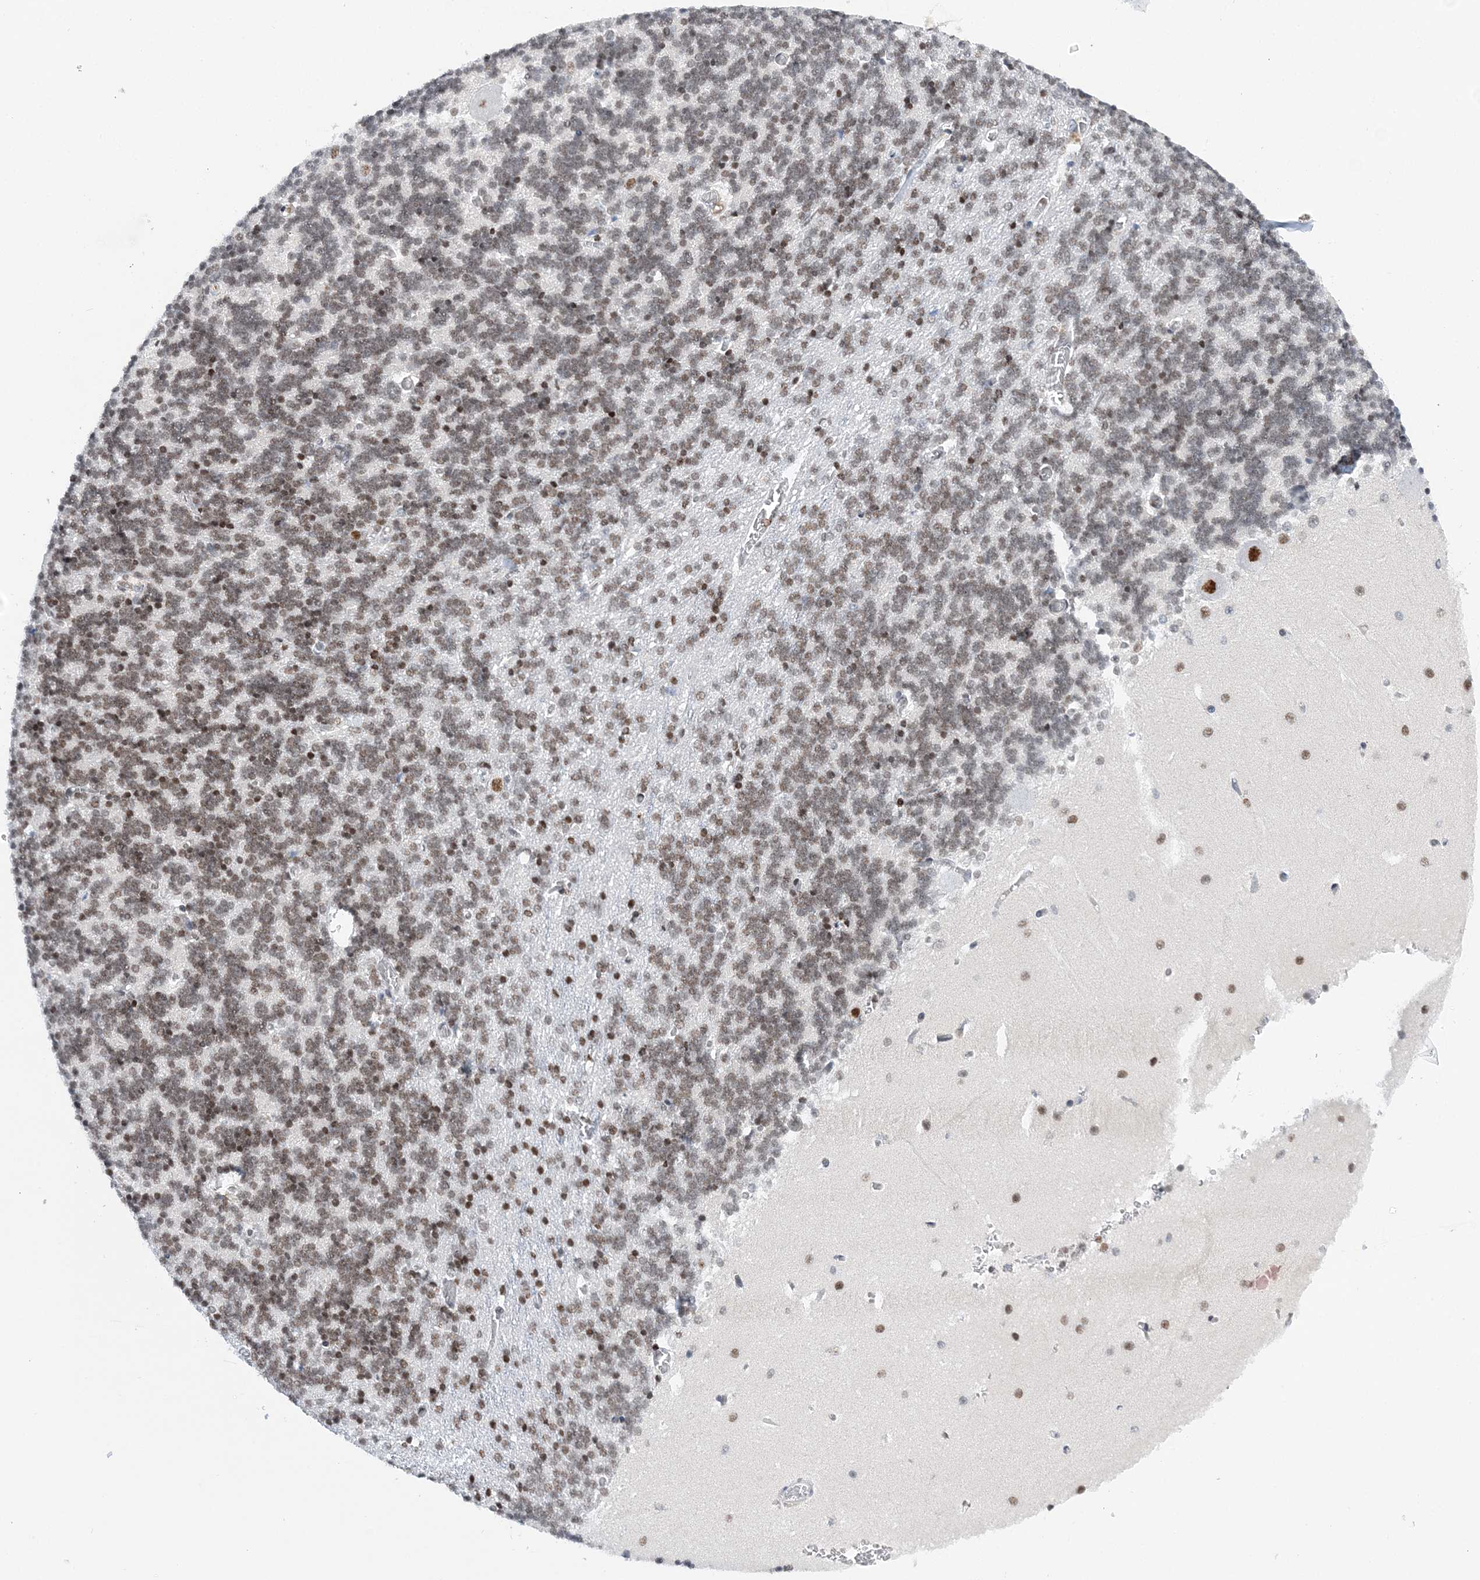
{"staining": {"intensity": "moderate", "quantity": "25%-75%", "location": "nuclear"}, "tissue": "cerebellum", "cell_type": "Cells in granular layer", "image_type": "normal", "snomed": [{"axis": "morphology", "description": "Normal tissue, NOS"}, {"axis": "topography", "description": "Cerebellum"}], "caption": "Immunohistochemical staining of normal human cerebellum reveals moderate nuclear protein staining in about 25%-75% of cells in granular layer. Using DAB (brown) and hematoxylin (blue) stains, captured at high magnification using brightfield microscopy.", "gene": "PRMT9", "patient": {"sex": "male", "age": 37}}